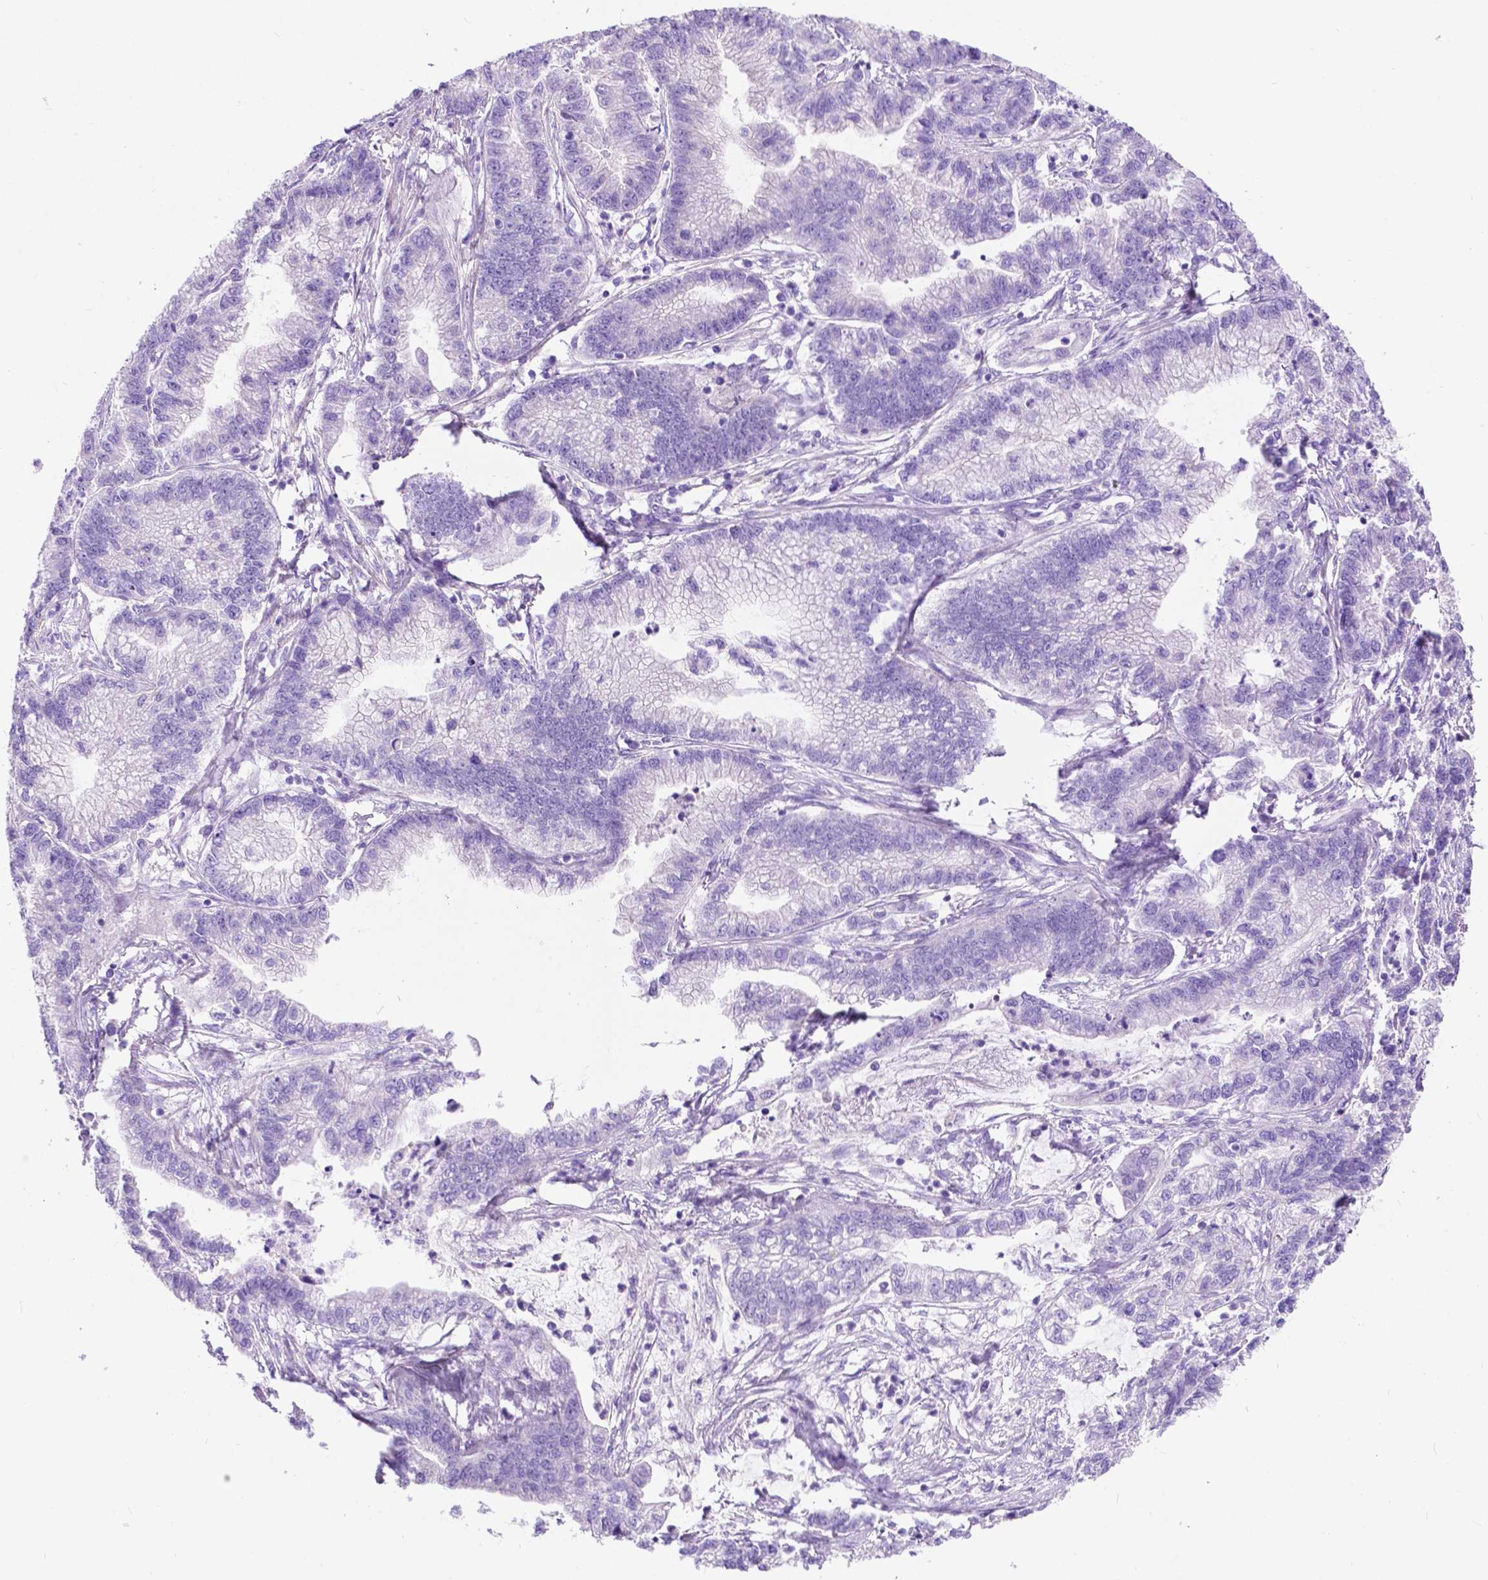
{"staining": {"intensity": "negative", "quantity": "none", "location": "none"}, "tissue": "stomach cancer", "cell_type": "Tumor cells", "image_type": "cancer", "snomed": [{"axis": "morphology", "description": "Adenocarcinoma, NOS"}, {"axis": "topography", "description": "Stomach"}], "caption": "A photomicrograph of human stomach adenocarcinoma is negative for staining in tumor cells. (Brightfield microscopy of DAB IHC at high magnification).", "gene": "PCDHA12", "patient": {"sex": "male", "age": 83}}